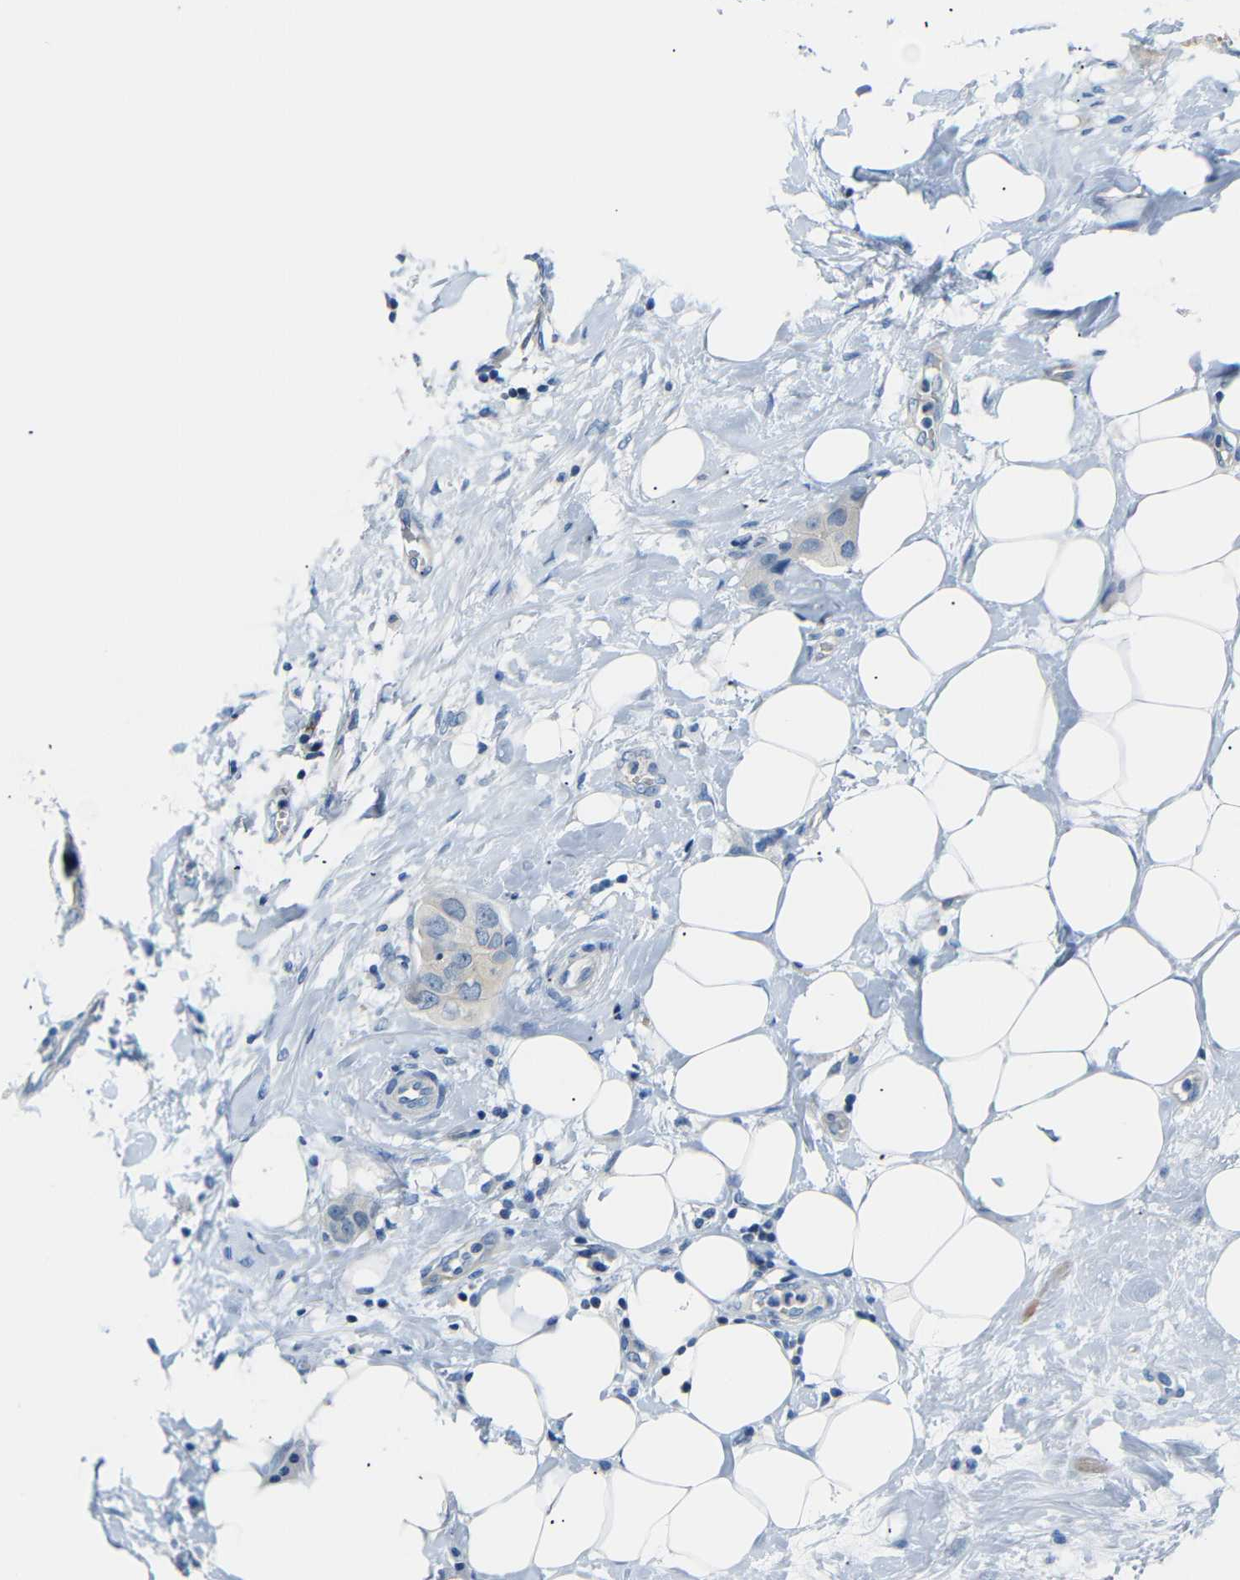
{"staining": {"intensity": "negative", "quantity": "none", "location": "none"}, "tissue": "breast cancer", "cell_type": "Tumor cells", "image_type": "cancer", "snomed": [{"axis": "morphology", "description": "Duct carcinoma"}, {"axis": "topography", "description": "Breast"}], "caption": "Immunohistochemistry of breast cancer (invasive ductal carcinoma) reveals no expression in tumor cells. The staining was performed using DAB (3,3'-diaminobenzidine) to visualize the protein expression in brown, while the nuclei were stained in blue with hematoxylin (Magnification: 20x).", "gene": "SFN", "patient": {"sex": "female", "age": 40}}